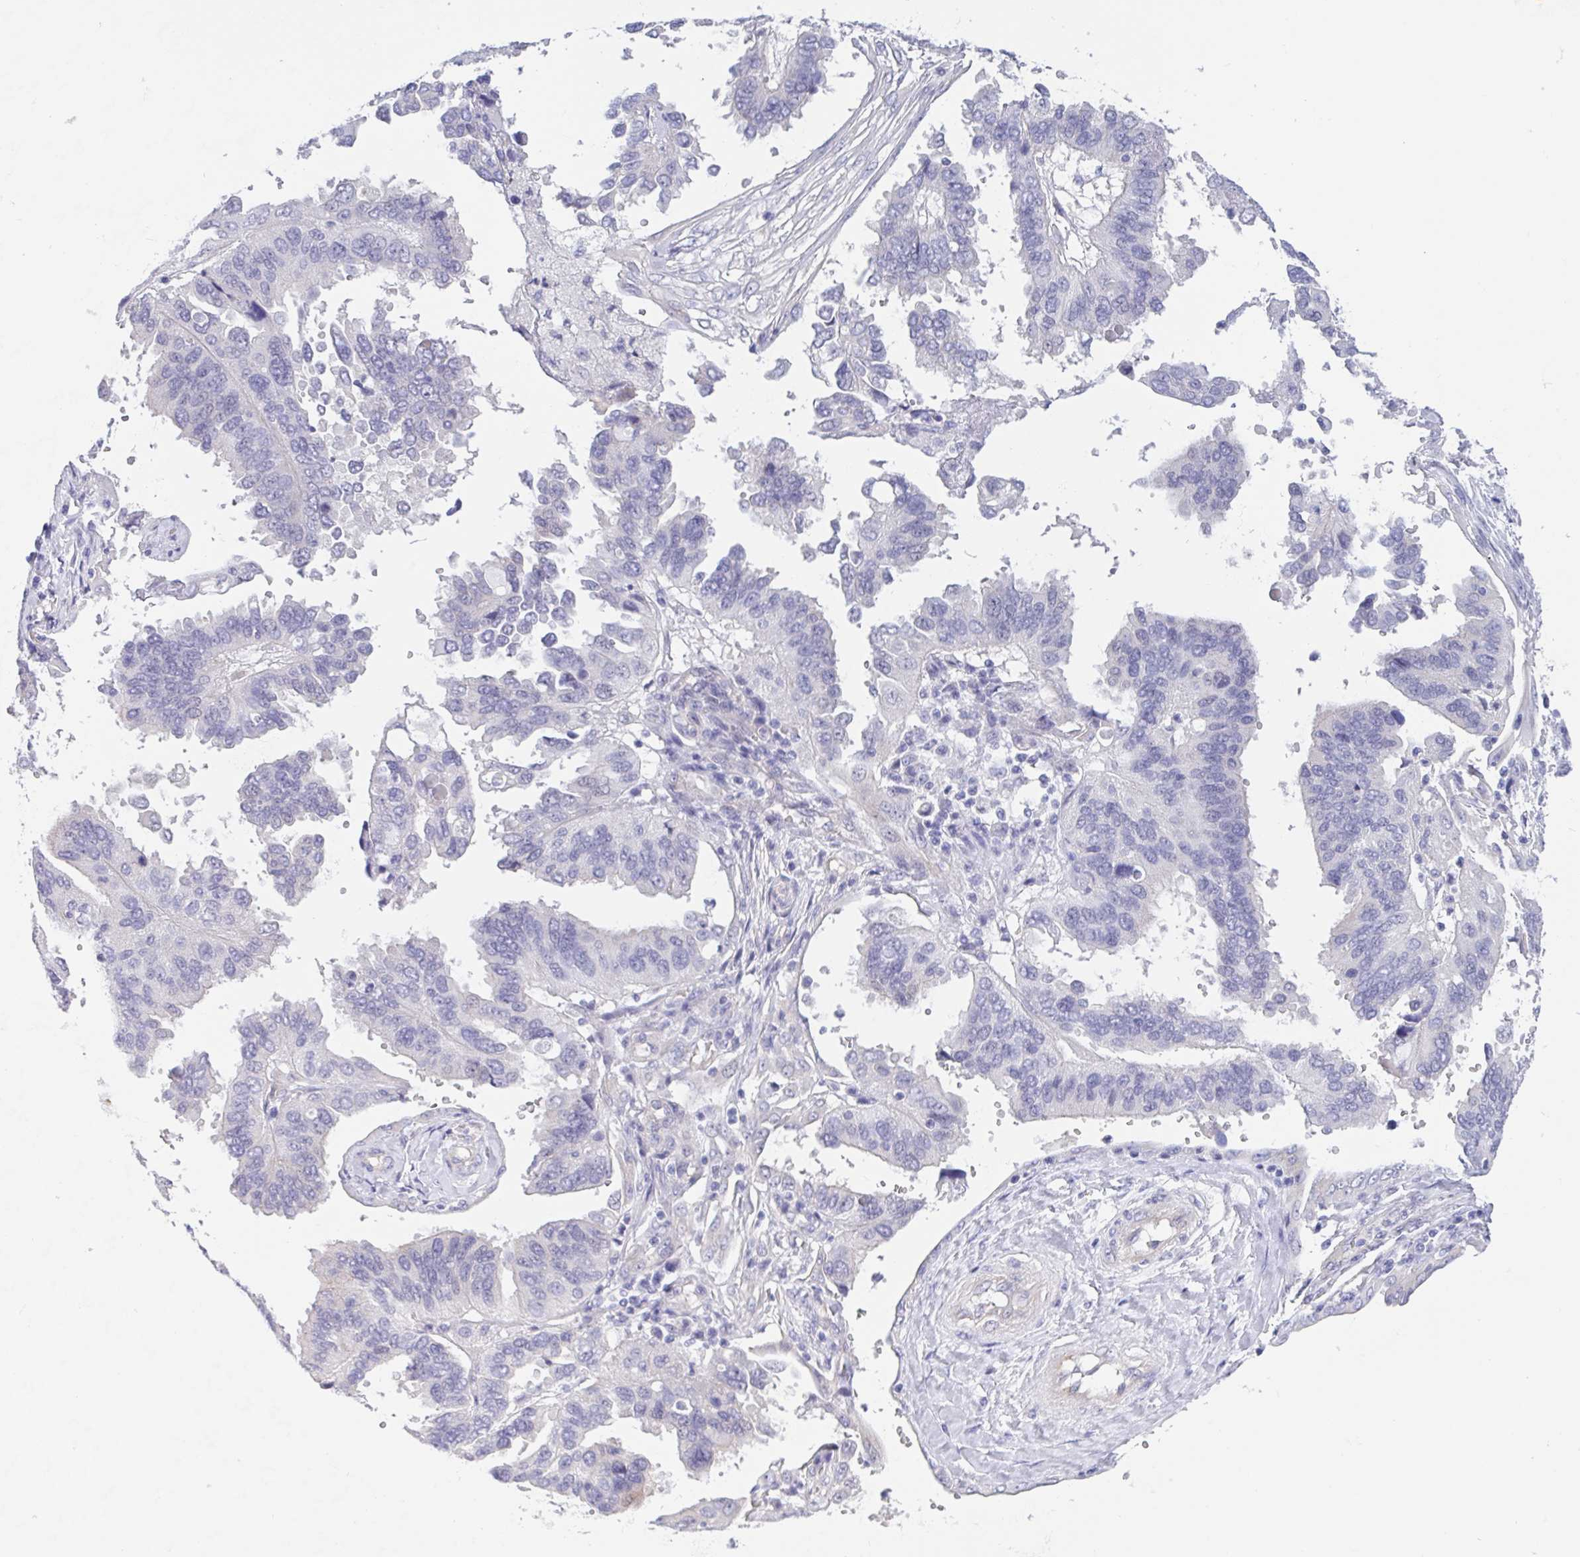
{"staining": {"intensity": "negative", "quantity": "none", "location": "none"}, "tissue": "ovarian cancer", "cell_type": "Tumor cells", "image_type": "cancer", "snomed": [{"axis": "morphology", "description": "Cystadenocarcinoma, serous, NOS"}, {"axis": "topography", "description": "Ovary"}], "caption": "Tumor cells are negative for brown protein staining in ovarian cancer (serous cystadenocarcinoma). (Immunohistochemistry, brightfield microscopy, high magnification).", "gene": "TEX12", "patient": {"sex": "female", "age": 79}}